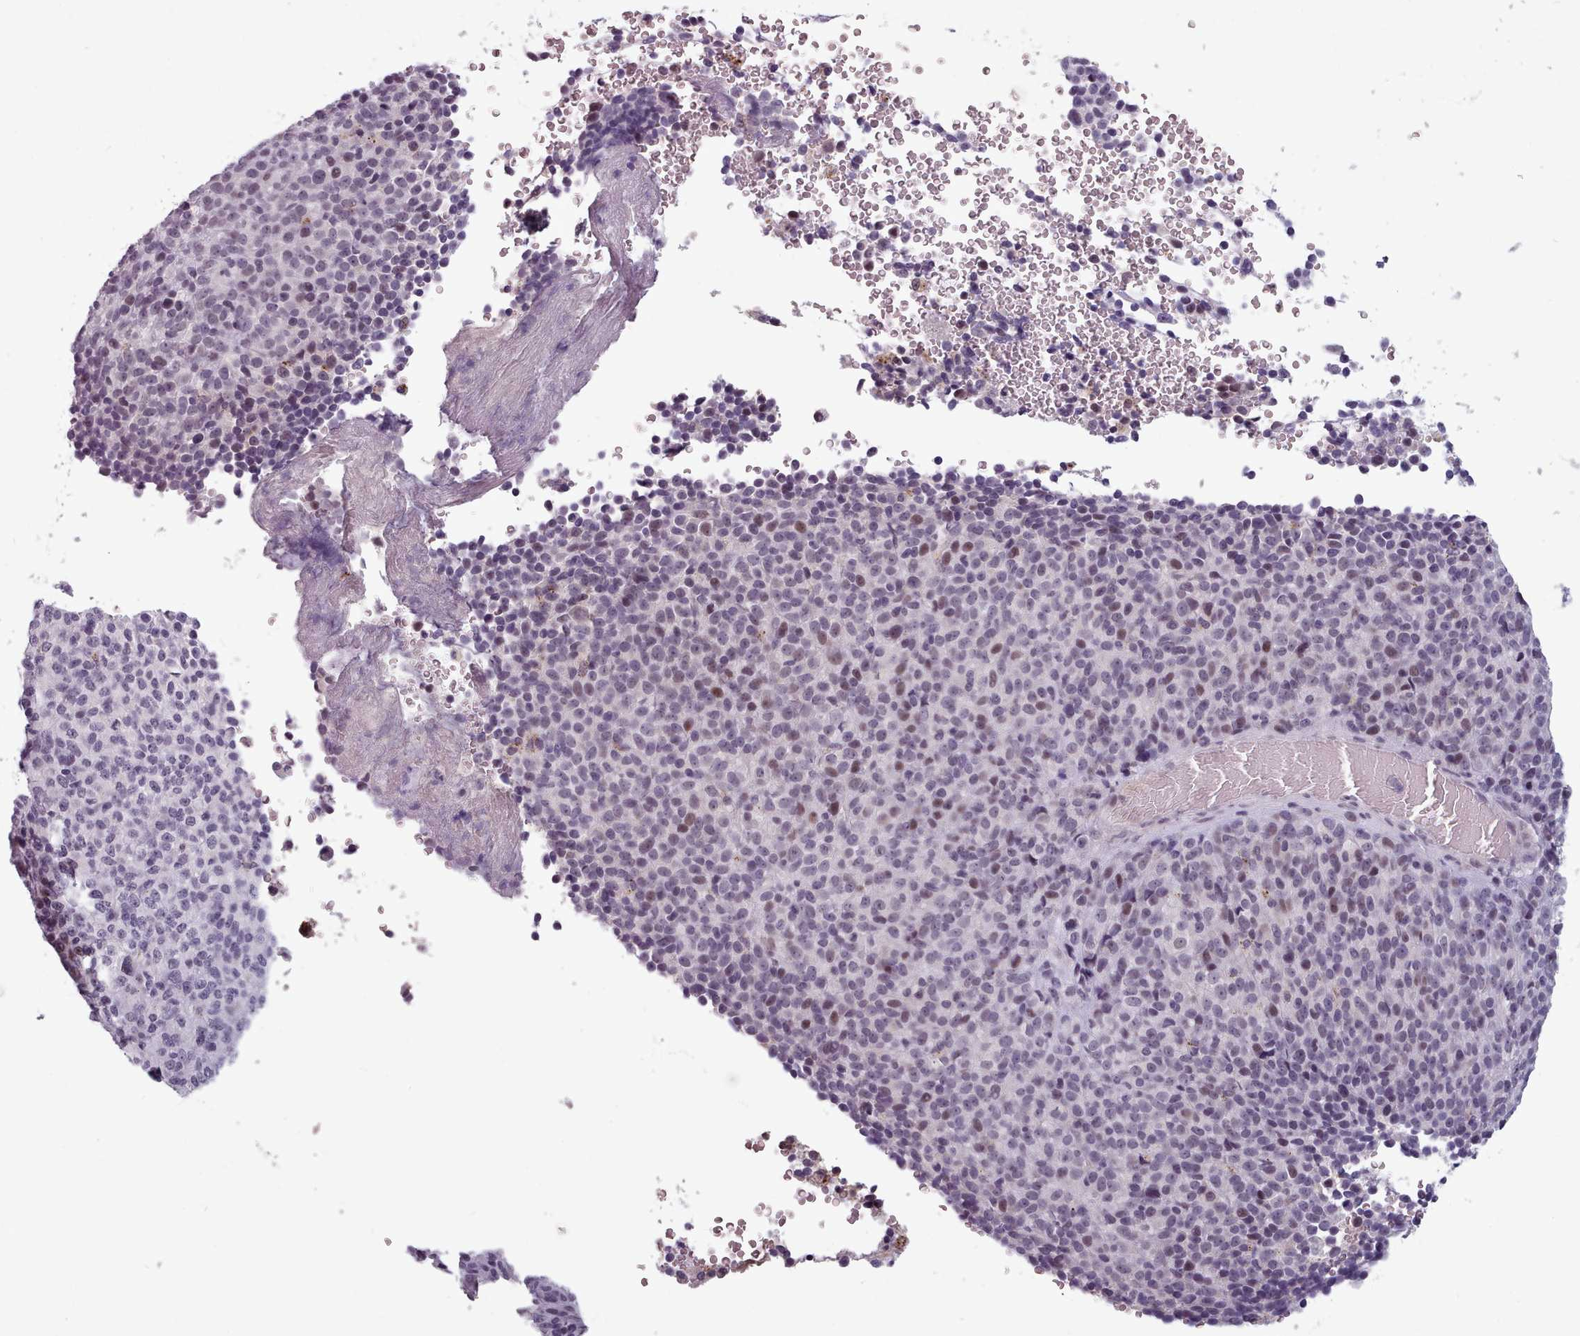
{"staining": {"intensity": "moderate", "quantity": "<25%", "location": "nuclear"}, "tissue": "melanoma", "cell_type": "Tumor cells", "image_type": "cancer", "snomed": [{"axis": "morphology", "description": "Malignant melanoma, Metastatic site"}, {"axis": "topography", "description": "Brain"}], "caption": "Moderate nuclear staining for a protein is appreciated in about <25% of tumor cells of malignant melanoma (metastatic site) using immunohistochemistry.", "gene": "PBX4", "patient": {"sex": "female", "age": 56}}